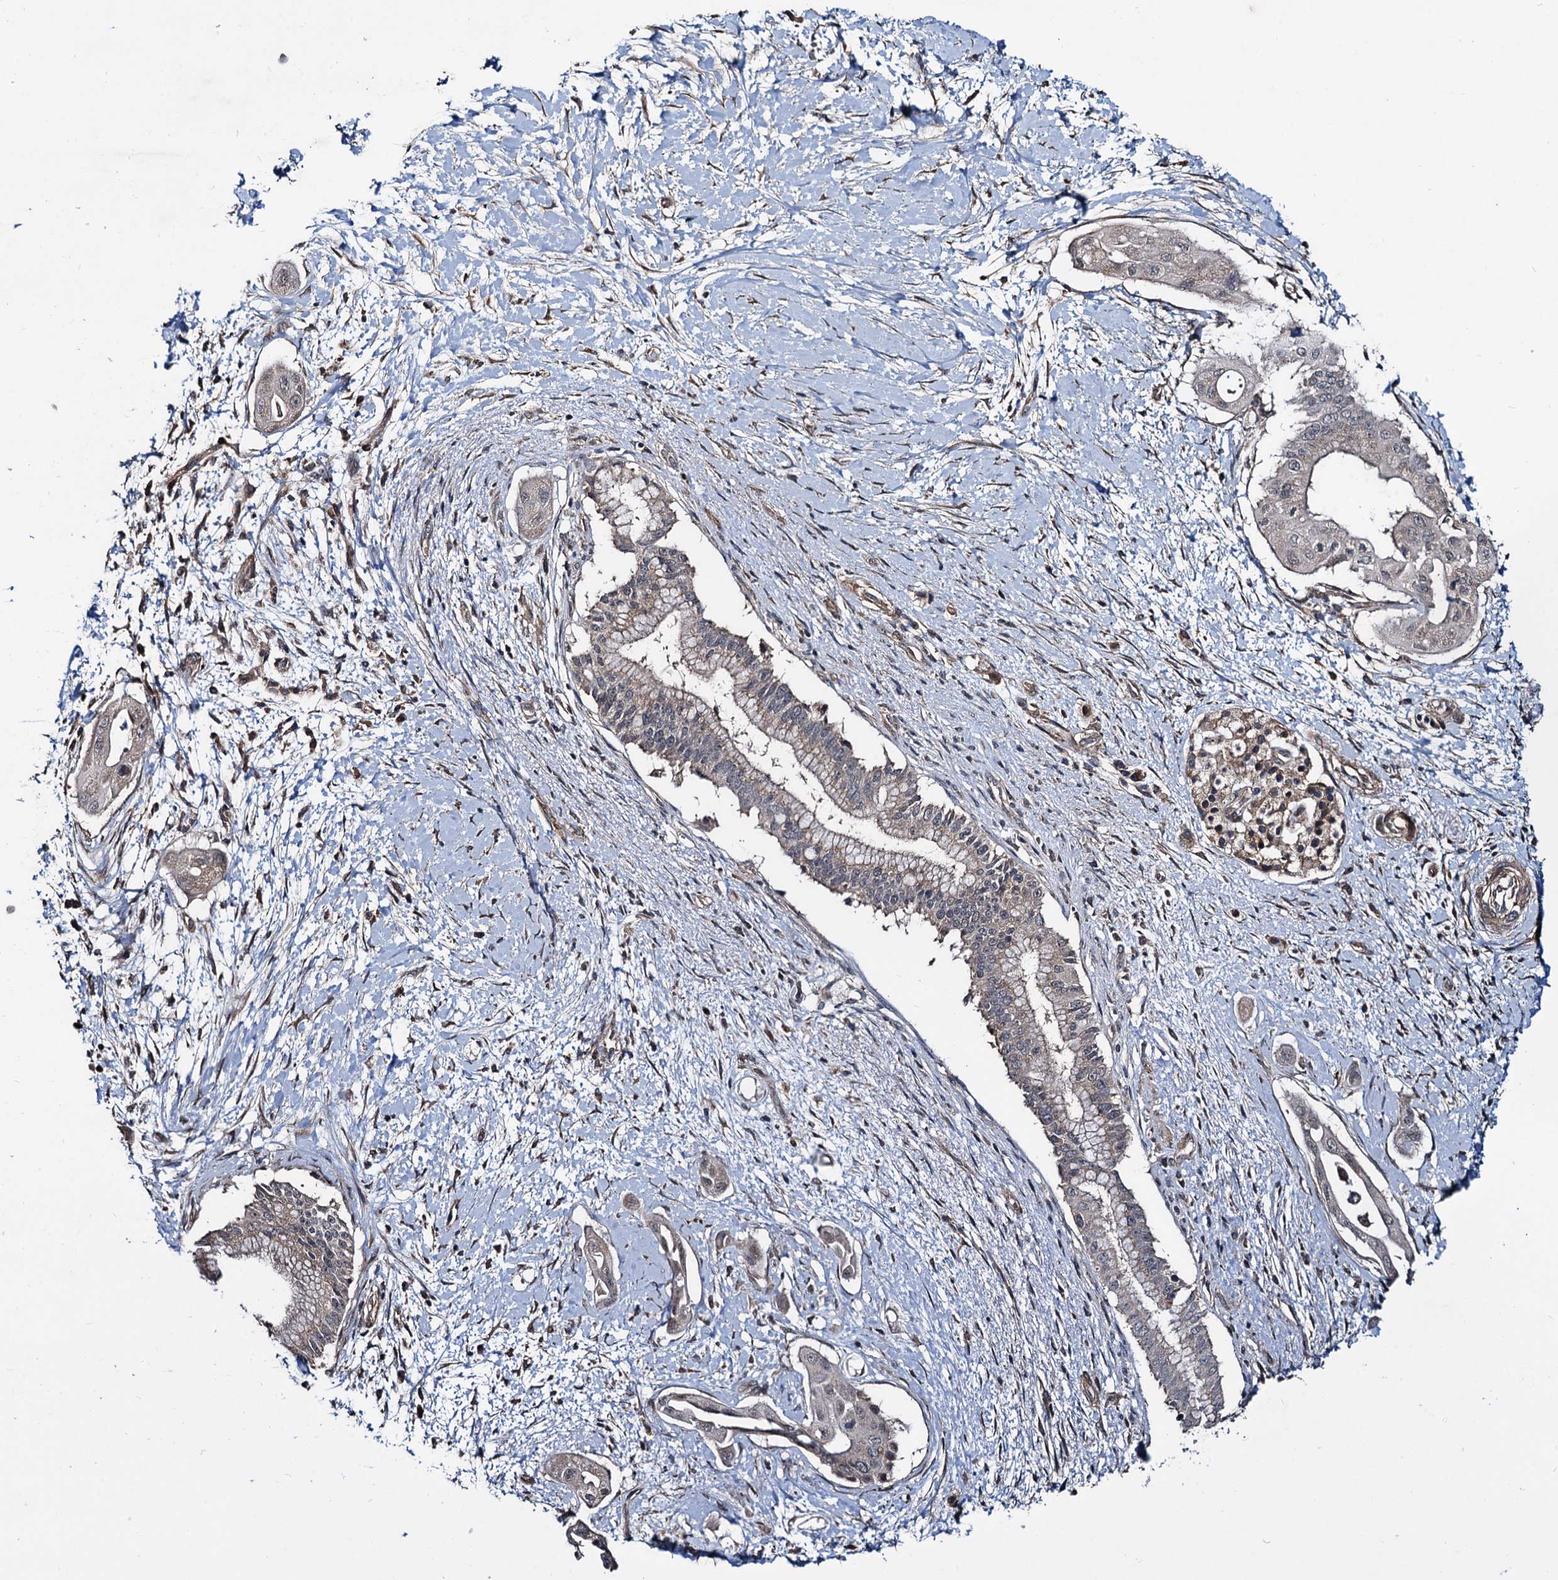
{"staining": {"intensity": "negative", "quantity": "none", "location": "none"}, "tissue": "pancreatic cancer", "cell_type": "Tumor cells", "image_type": "cancer", "snomed": [{"axis": "morphology", "description": "Adenocarcinoma, NOS"}, {"axis": "topography", "description": "Pancreas"}], "caption": "Tumor cells show no significant expression in pancreatic adenocarcinoma.", "gene": "ARHGAP42", "patient": {"sex": "male", "age": 68}}